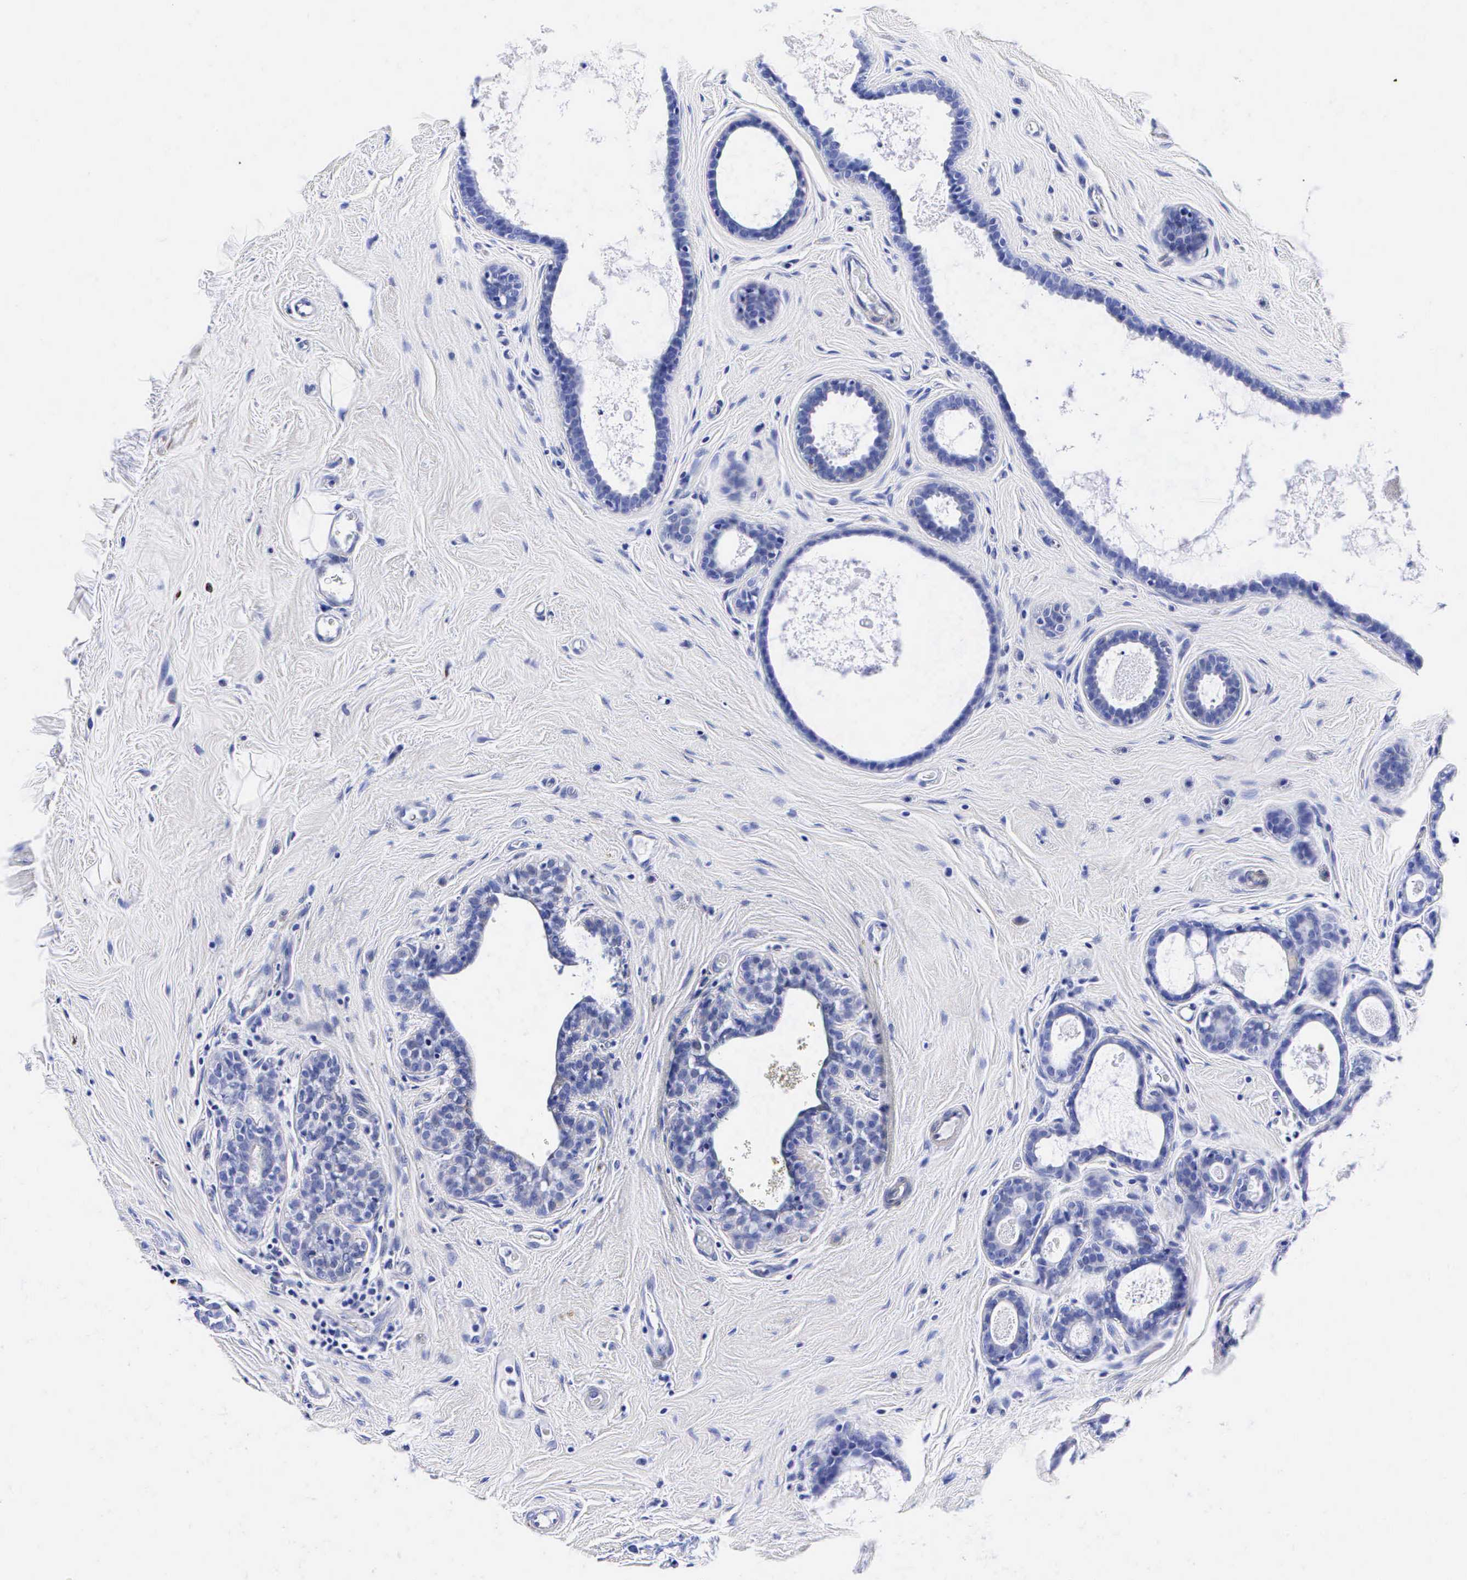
{"staining": {"intensity": "negative", "quantity": "none", "location": "none"}, "tissue": "breast cancer", "cell_type": "Tumor cells", "image_type": "cancer", "snomed": [{"axis": "morphology", "description": "Duct carcinoma"}, {"axis": "topography", "description": "Breast"}], "caption": "This is a micrograph of immunohistochemistry (IHC) staining of breast infiltrating ductal carcinoma, which shows no staining in tumor cells.", "gene": "ENO2", "patient": {"sex": "female", "age": 72}}